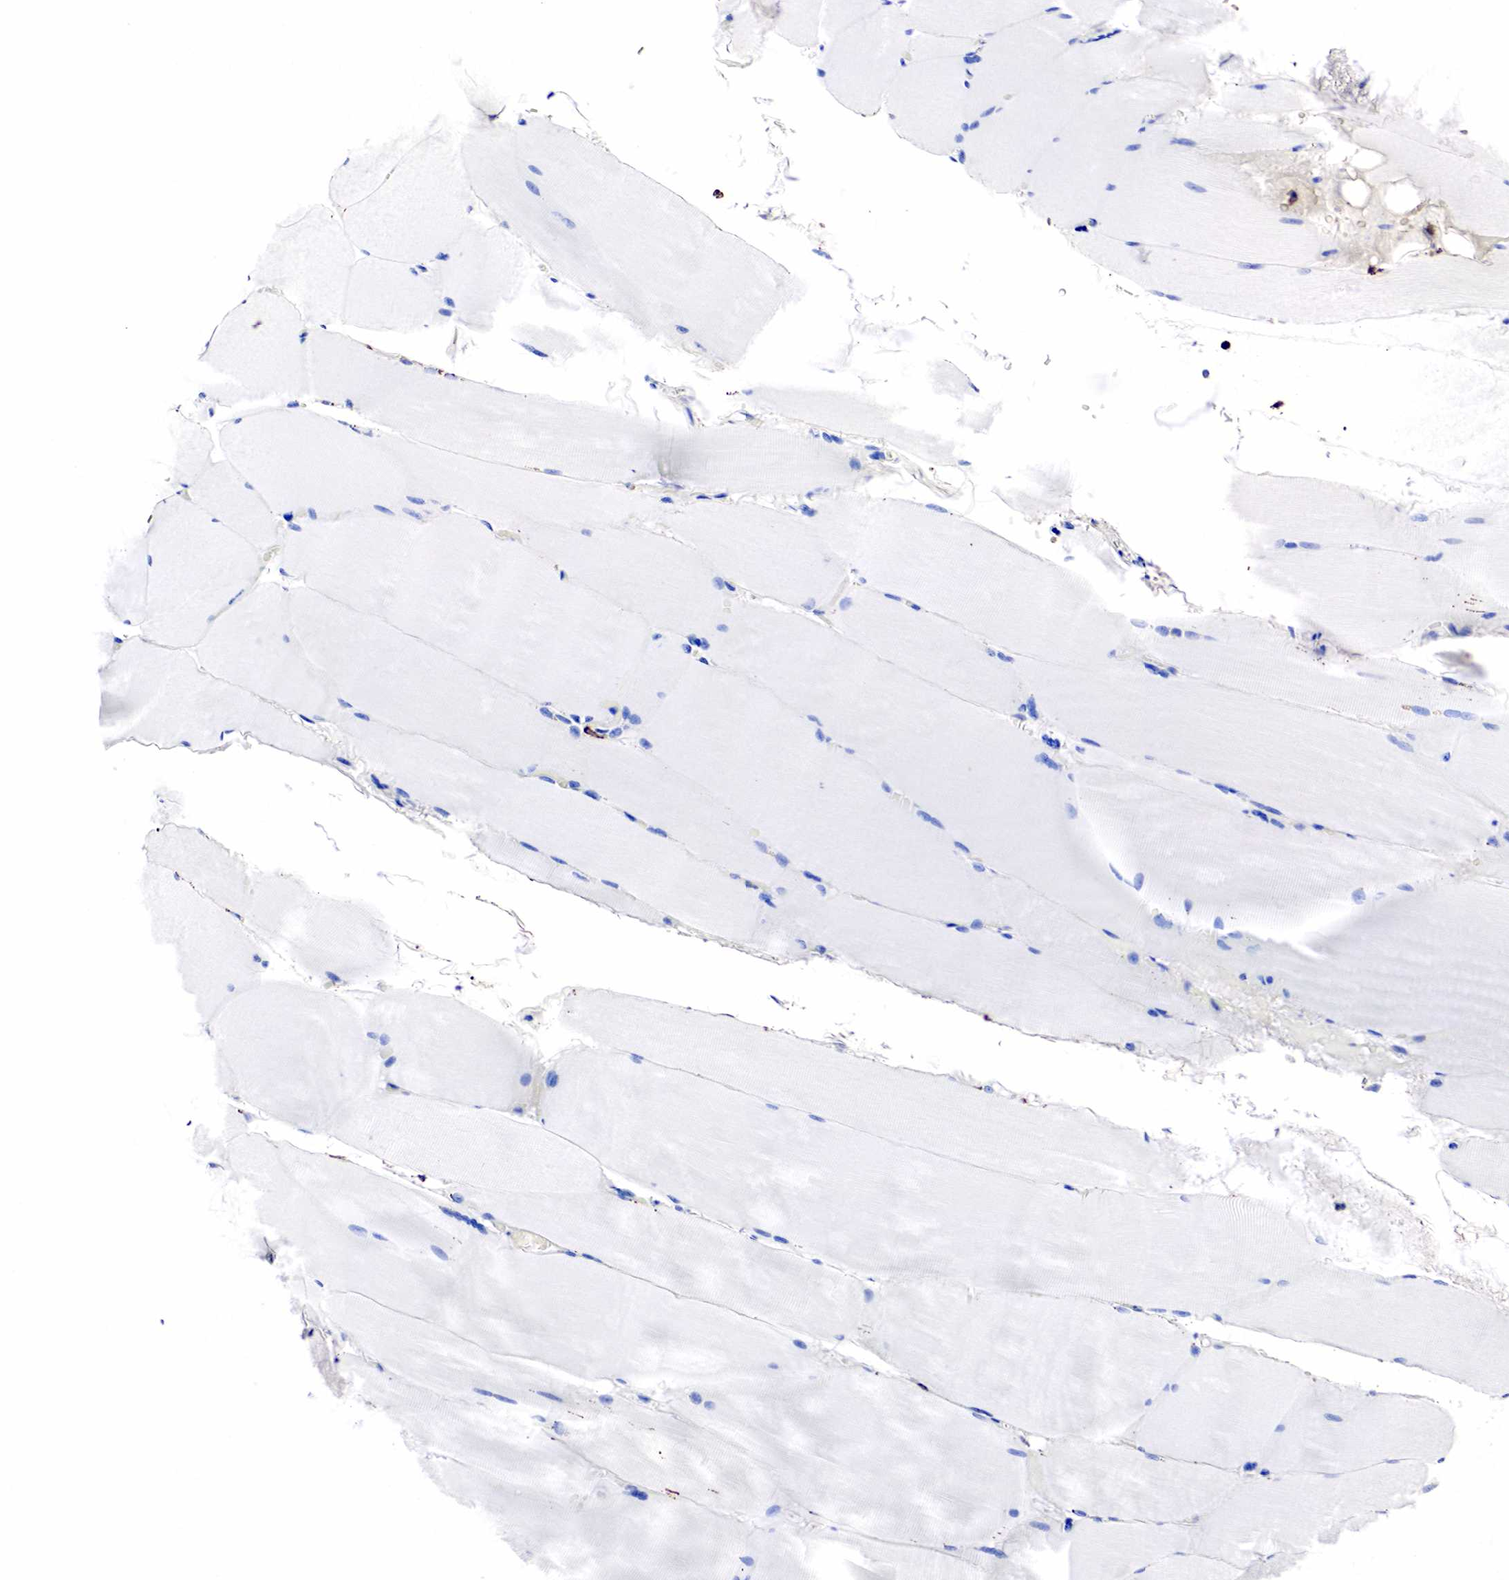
{"staining": {"intensity": "negative", "quantity": "none", "location": "none"}, "tissue": "skeletal muscle", "cell_type": "Myocytes", "image_type": "normal", "snomed": [{"axis": "morphology", "description": "Normal tissue, NOS"}, {"axis": "topography", "description": "Skeletal muscle"}], "caption": "This is a histopathology image of immunohistochemistry (IHC) staining of normal skeletal muscle, which shows no expression in myocytes.", "gene": "LYZ", "patient": {"sex": "male", "age": 71}}